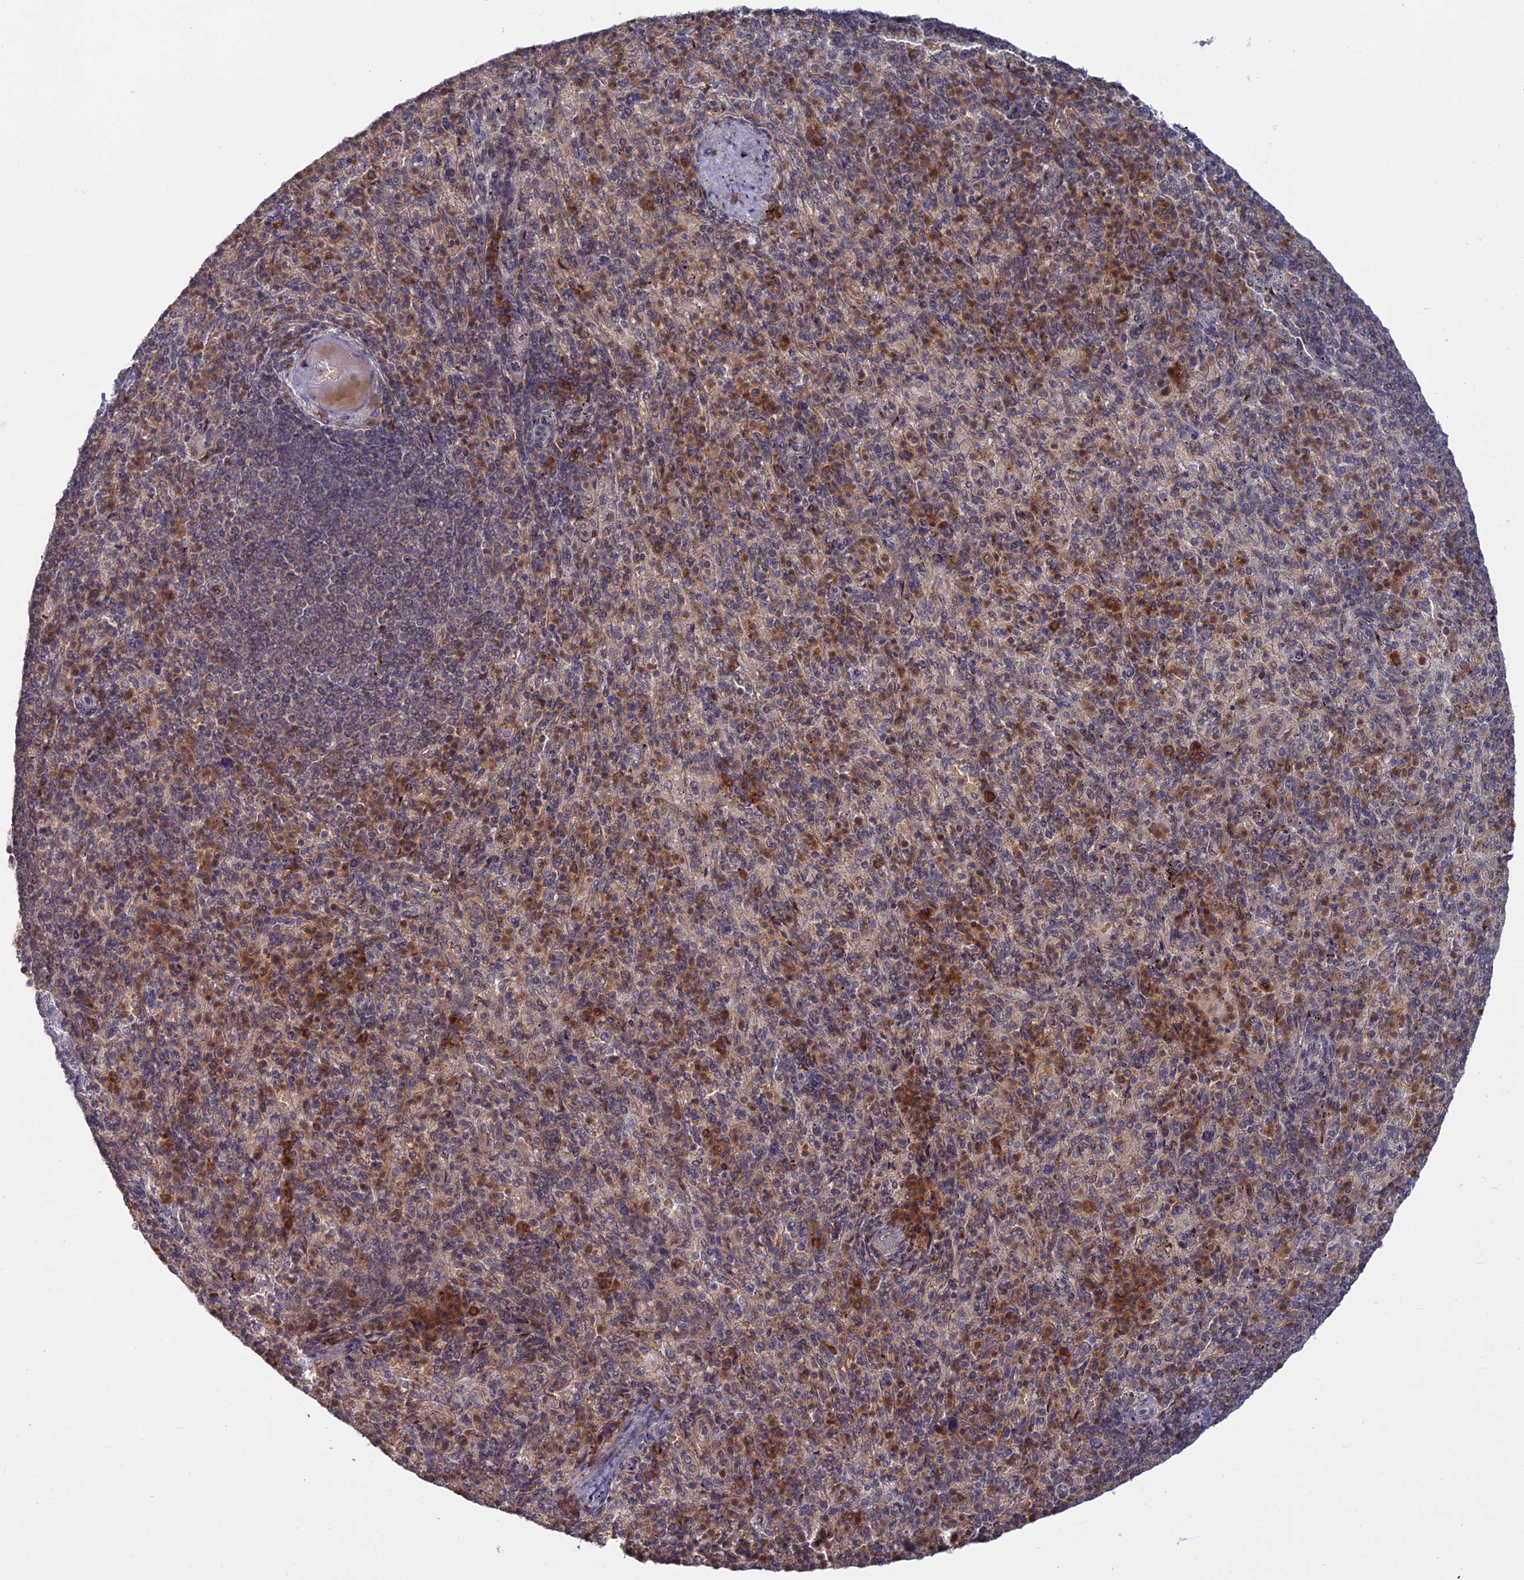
{"staining": {"intensity": "moderate", "quantity": "<25%", "location": "cytoplasmic/membranous"}, "tissue": "spleen", "cell_type": "Cells in red pulp", "image_type": "normal", "snomed": [{"axis": "morphology", "description": "Normal tissue, NOS"}, {"axis": "topography", "description": "Spleen"}], "caption": "This histopathology image shows unremarkable spleen stained with immunohistochemistry to label a protein in brown. The cytoplasmic/membranous of cells in red pulp show moderate positivity for the protein. Nuclei are counter-stained blue.", "gene": "TMEM208", "patient": {"sex": "female", "age": 74}}